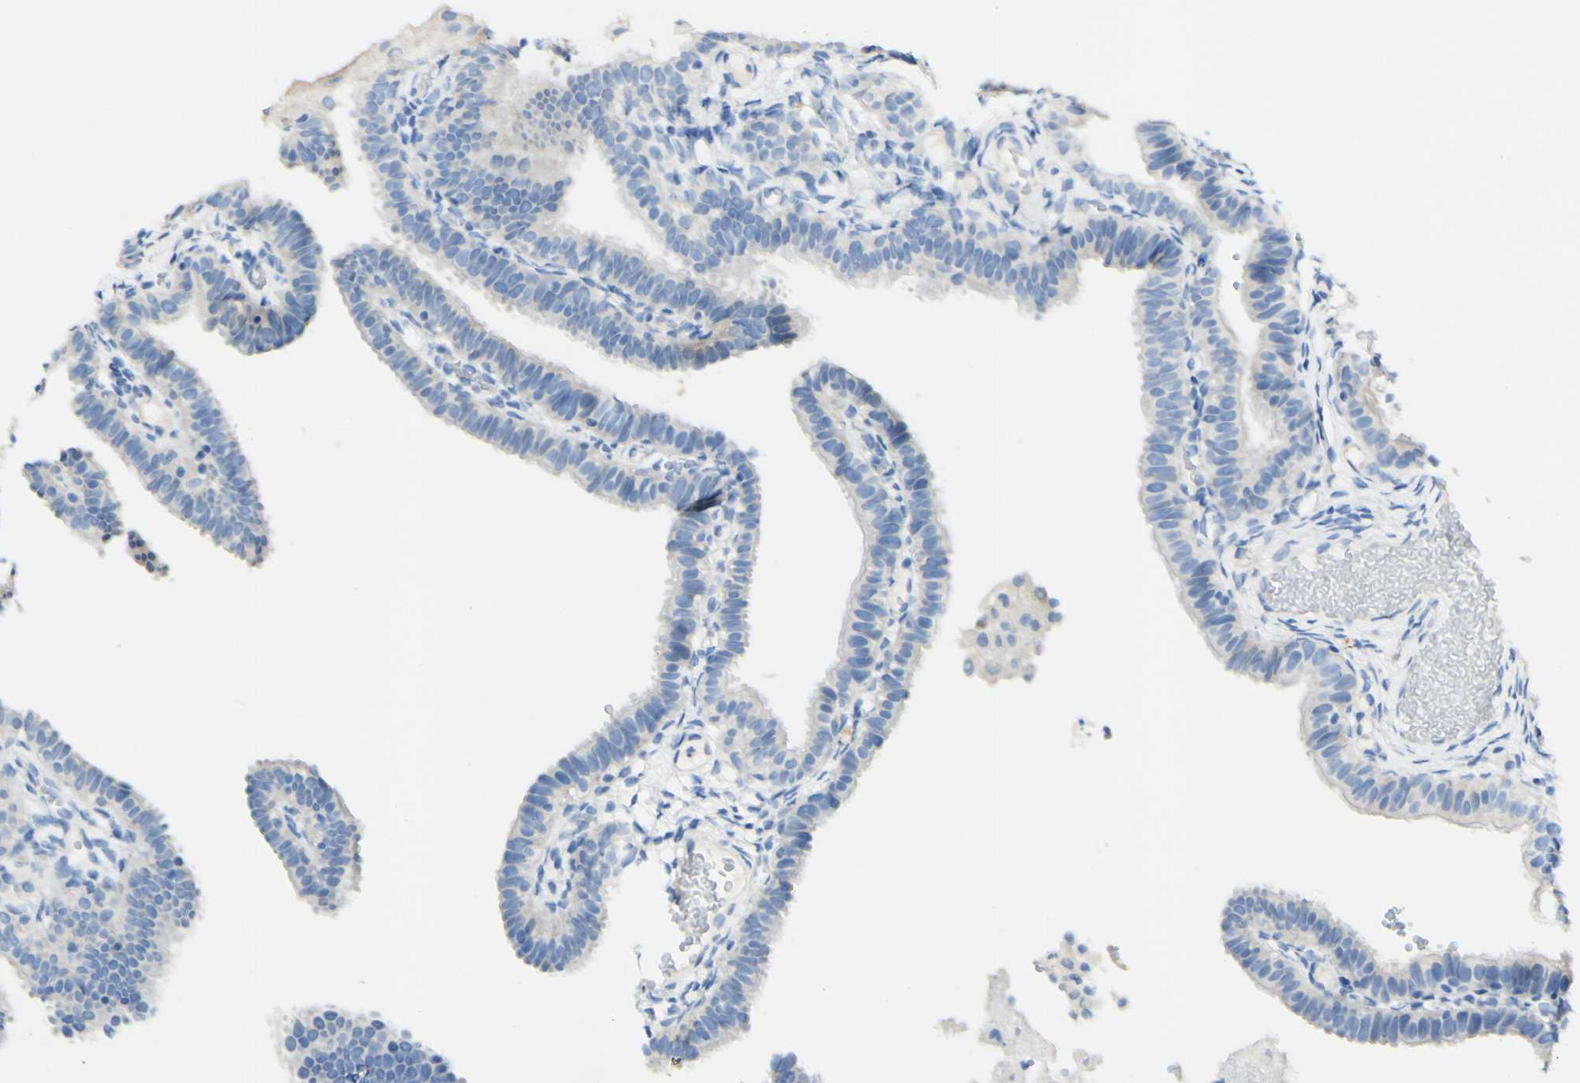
{"staining": {"intensity": "weak", "quantity": "<25%", "location": "cytoplasmic/membranous"}, "tissue": "fallopian tube", "cell_type": "Glandular cells", "image_type": "normal", "snomed": [{"axis": "morphology", "description": "Normal tissue, NOS"}, {"axis": "topography", "description": "Fallopian tube"}, {"axis": "topography", "description": "Placenta"}], "caption": "This is an IHC image of benign human fallopian tube. There is no staining in glandular cells.", "gene": "FGF4", "patient": {"sex": "female", "age": 34}}